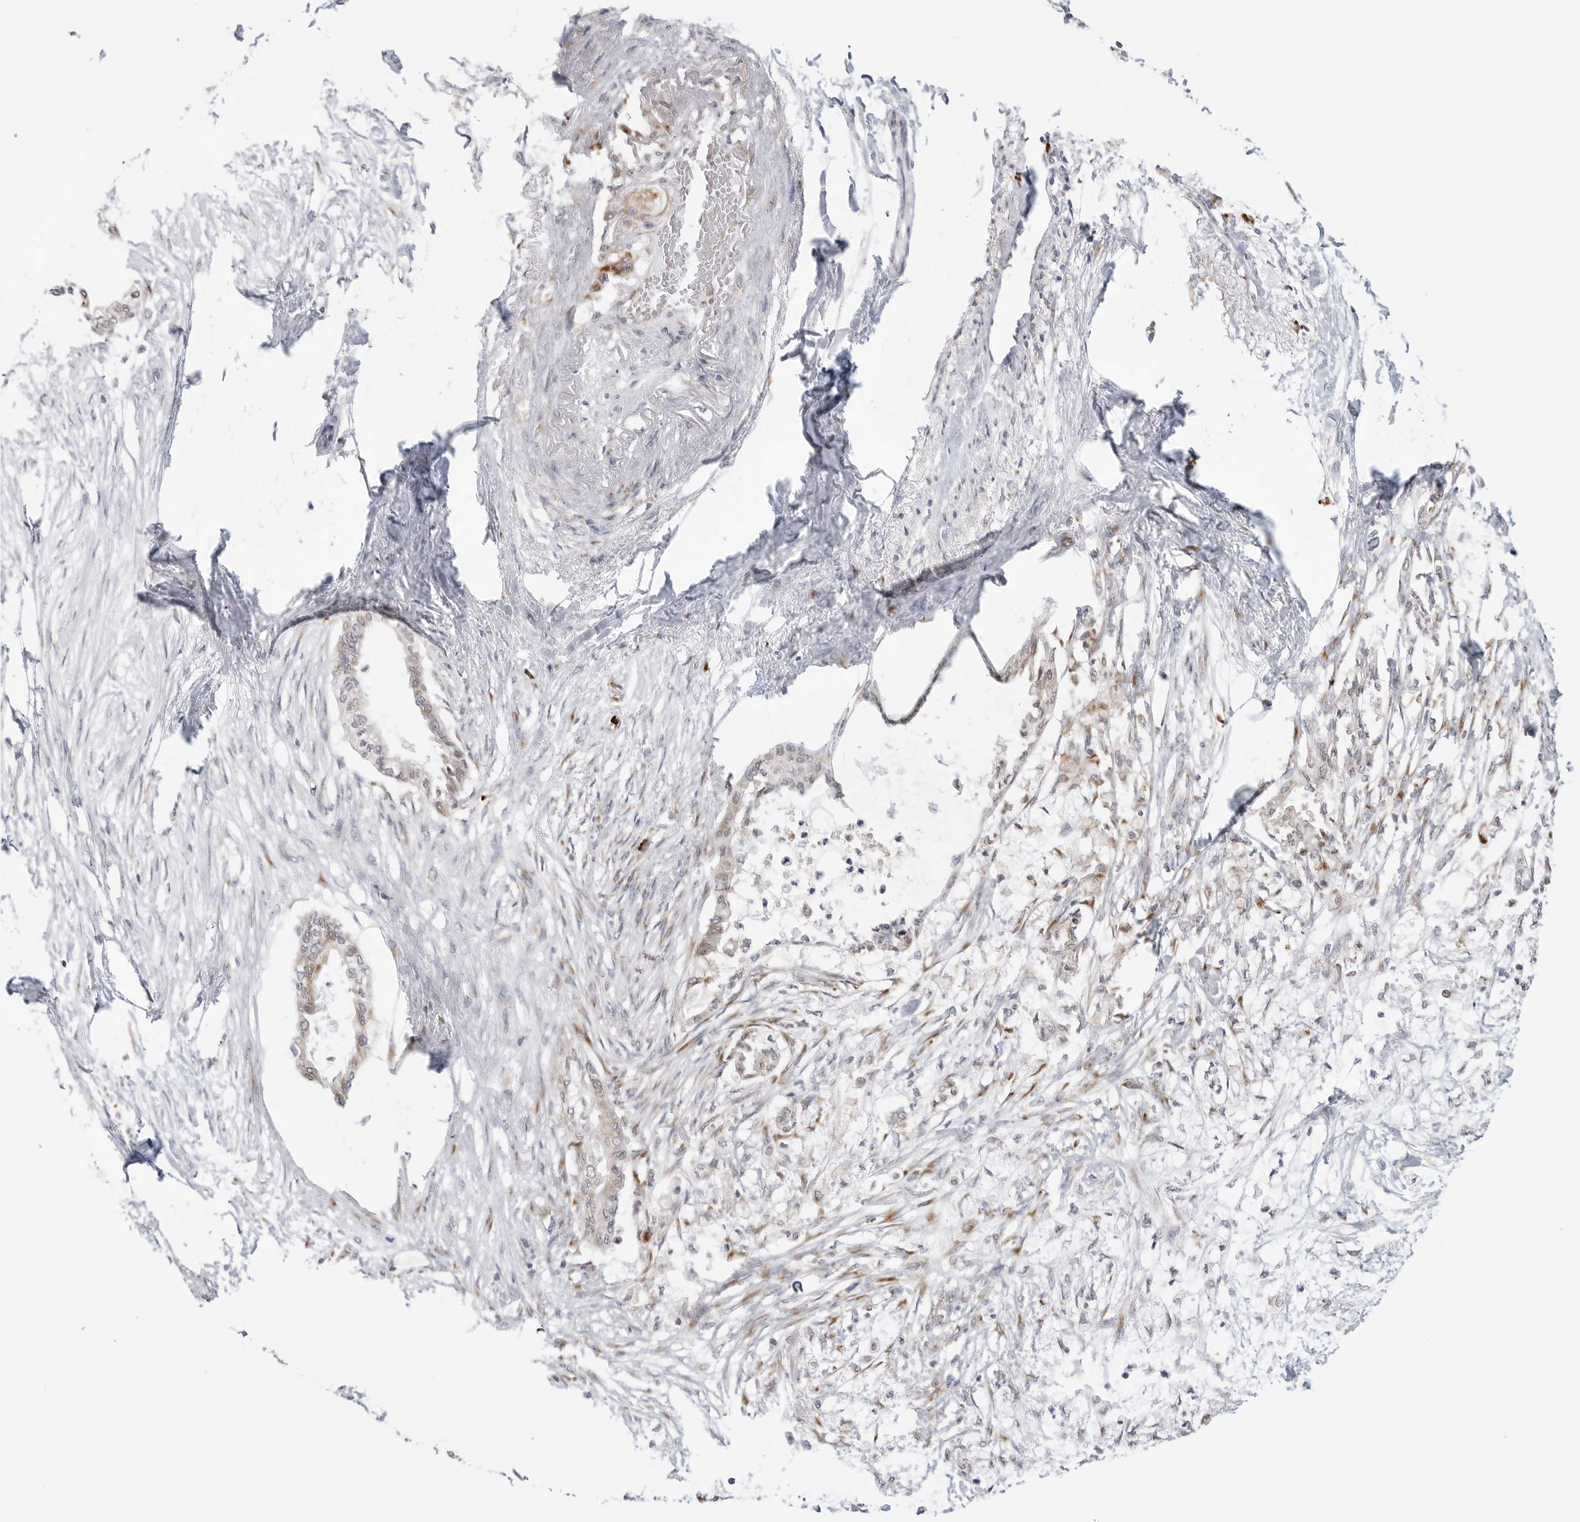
{"staining": {"intensity": "weak", "quantity": "25%-75%", "location": "cytoplasmic/membranous"}, "tissue": "pancreatic cancer", "cell_type": "Tumor cells", "image_type": "cancer", "snomed": [{"axis": "morphology", "description": "Normal tissue, NOS"}, {"axis": "morphology", "description": "Adenocarcinoma, NOS"}, {"axis": "topography", "description": "Pancreas"}, {"axis": "topography", "description": "Duodenum"}], "caption": "Human pancreatic cancer (adenocarcinoma) stained with a protein marker shows weak staining in tumor cells.", "gene": "RPN1", "patient": {"sex": "female", "age": 60}}